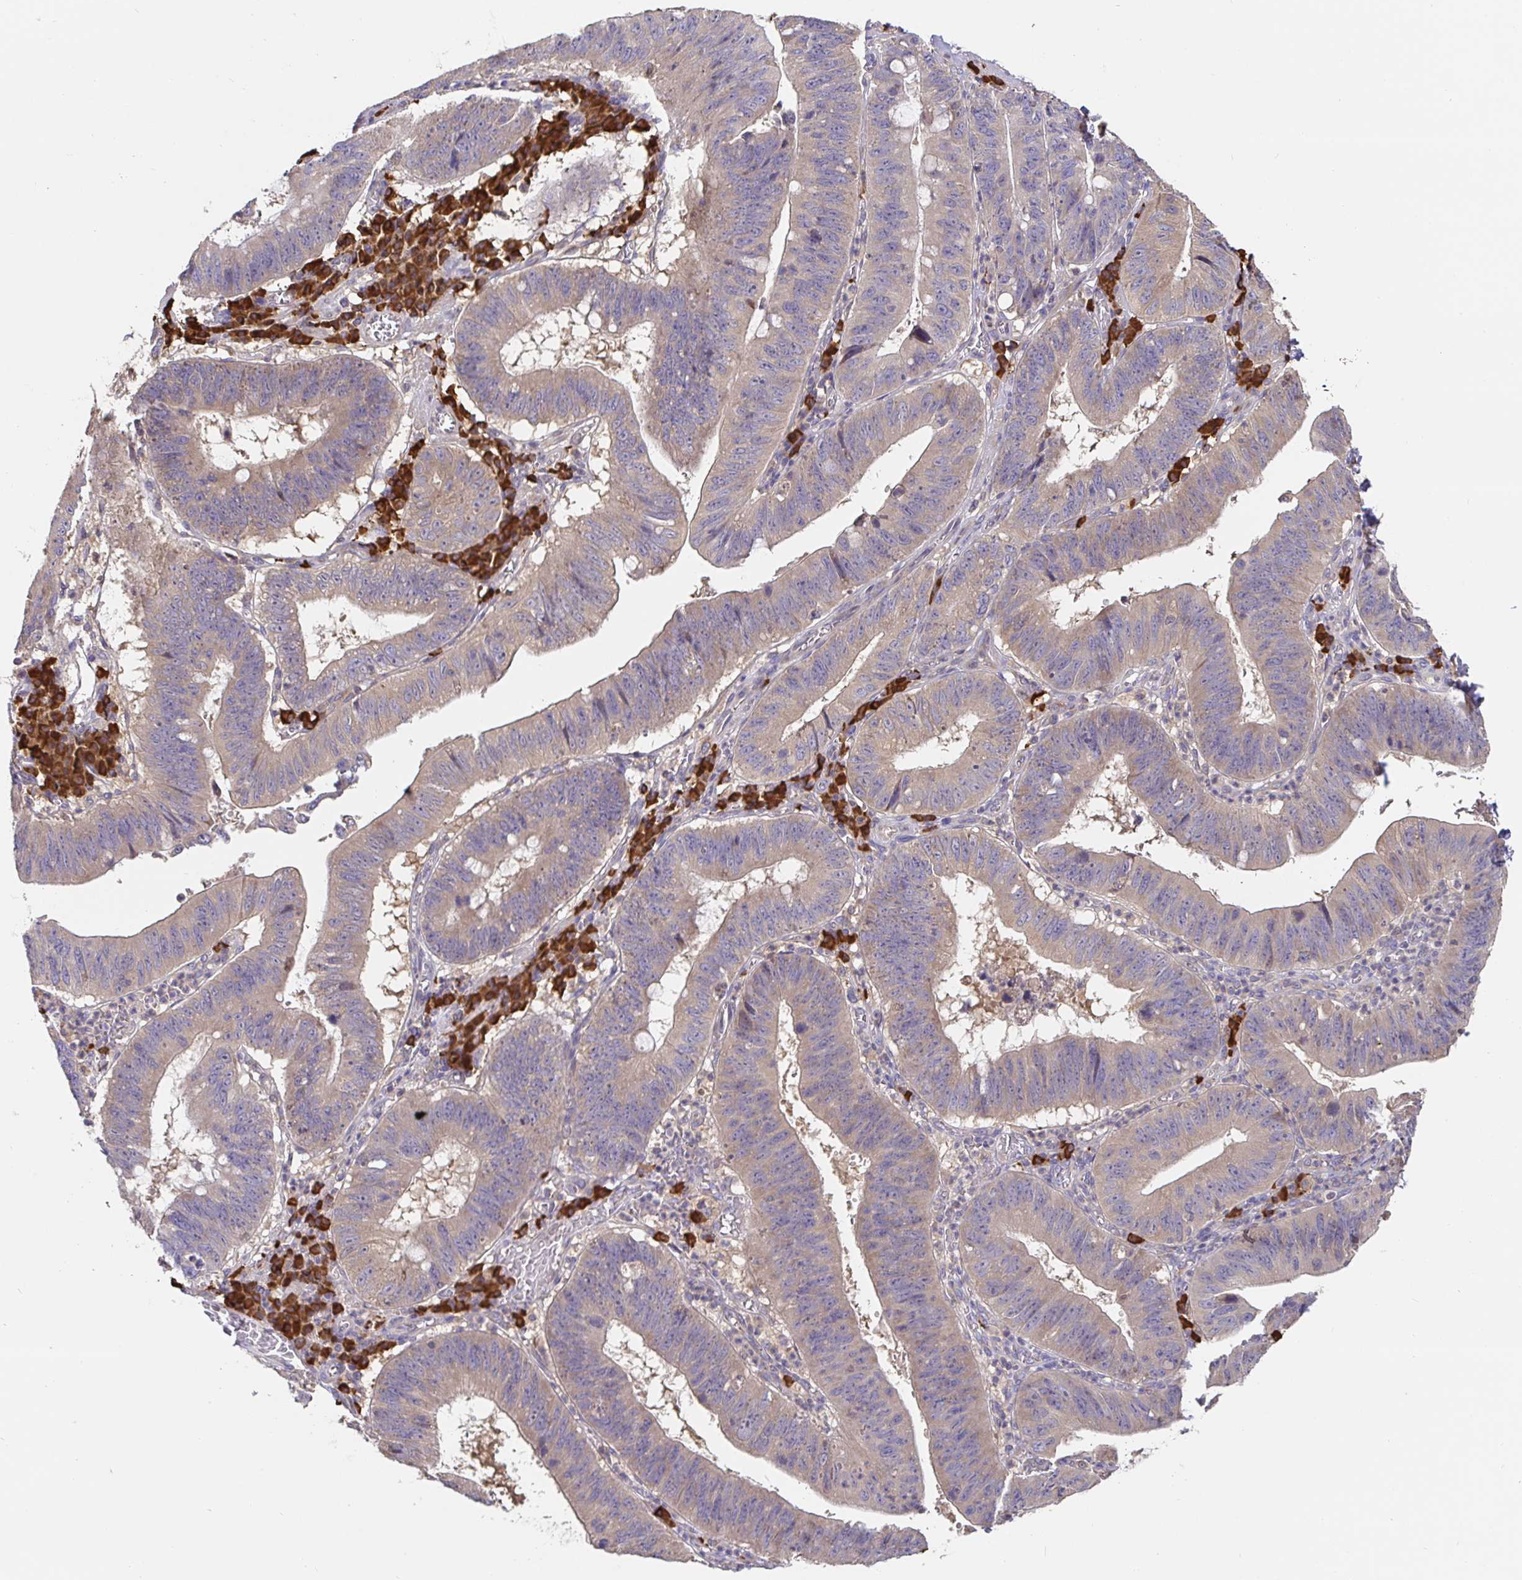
{"staining": {"intensity": "negative", "quantity": "none", "location": "none"}, "tissue": "stomach cancer", "cell_type": "Tumor cells", "image_type": "cancer", "snomed": [{"axis": "morphology", "description": "Adenocarcinoma, NOS"}, {"axis": "topography", "description": "Stomach"}], "caption": "Image shows no significant protein staining in tumor cells of stomach adenocarcinoma.", "gene": "HAGH", "patient": {"sex": "male", "age": 59}}